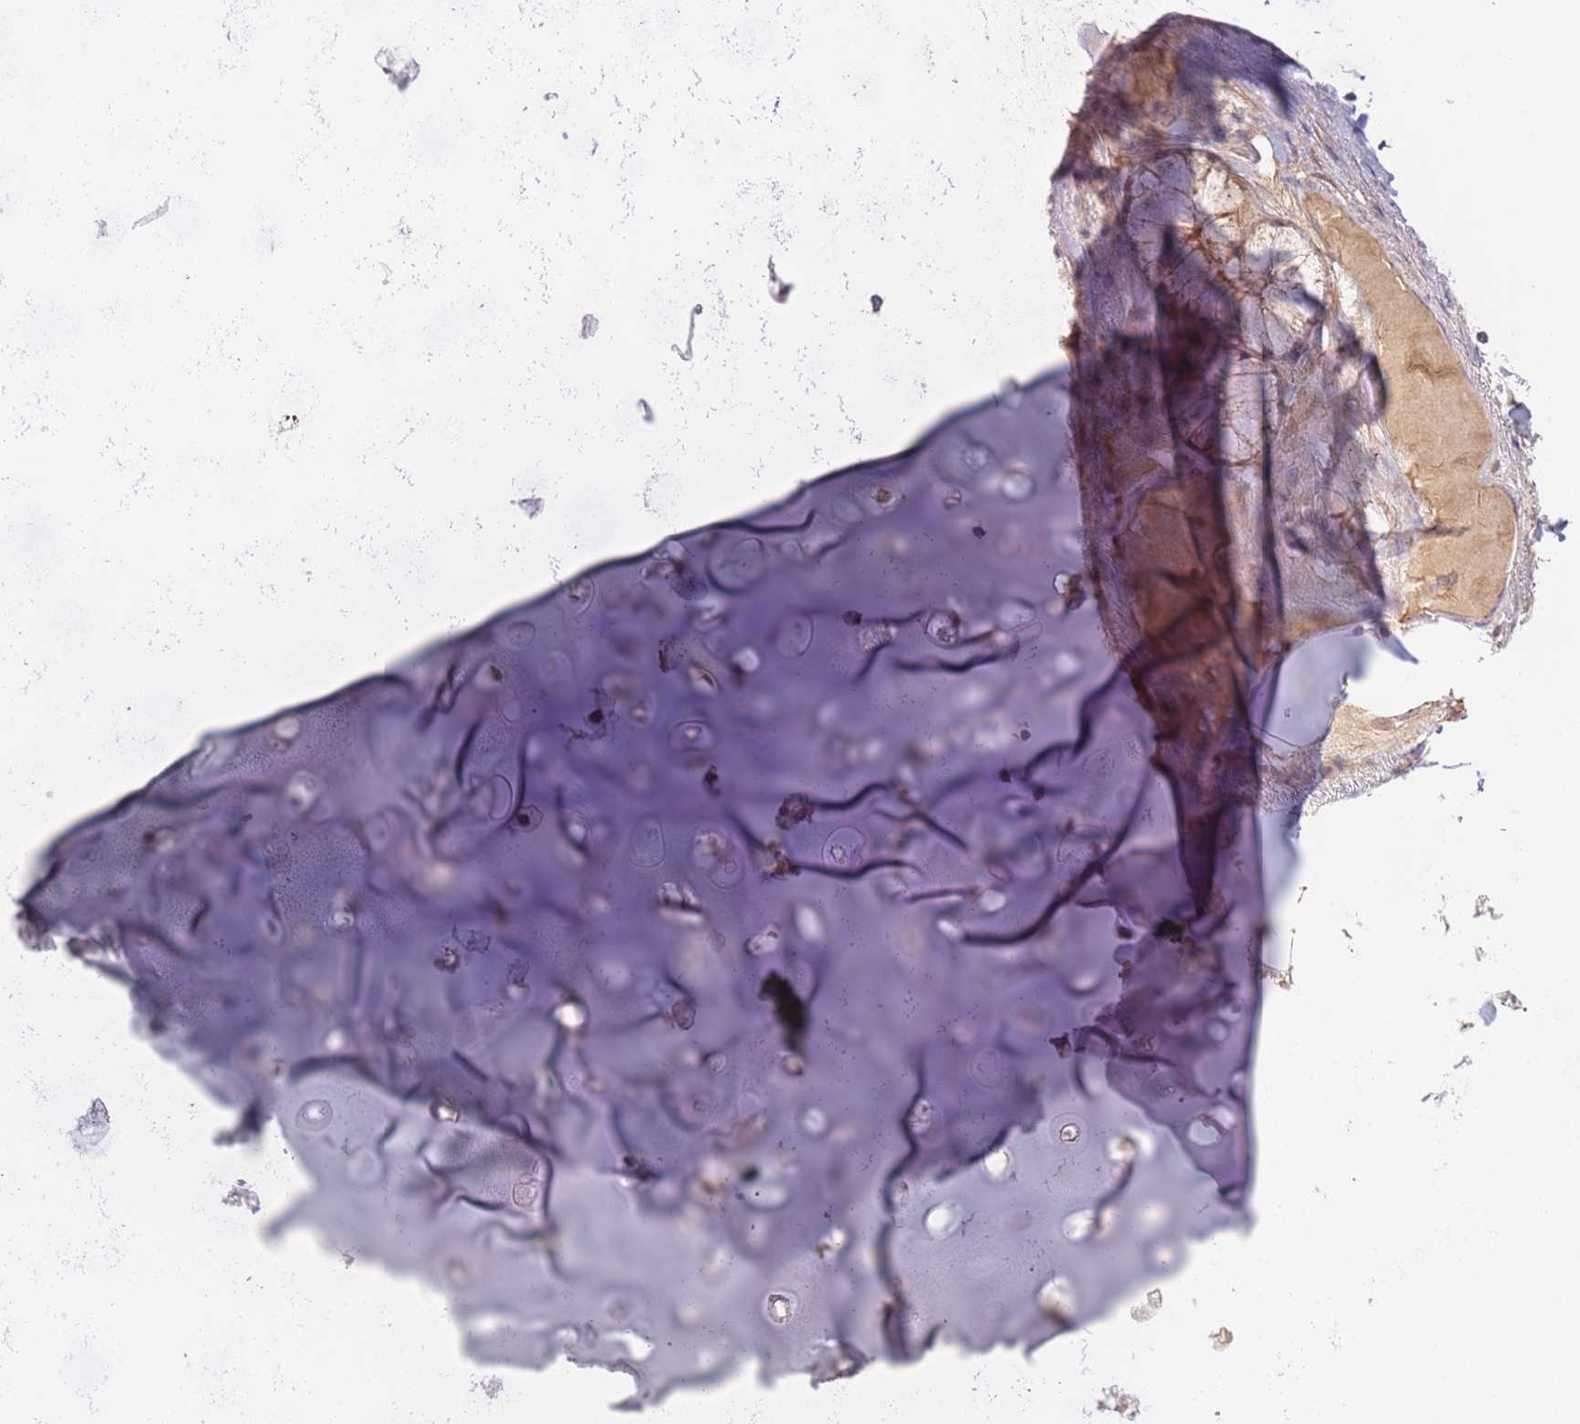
{"staining": {"intensity": "negative", "quantity": "none", "location": "none"}, "tissue": "soft tissue", "cell_type": "Chondrocytes", "image_type": "normal", "snomed": [{"axis": "morphology", "description": "Normal tissue, NOS"}, {"axis": "topography", "description": "Cartilage tissue"}, {"axis": "topography", "description": "Bronchus"}], "caption": "This is an immunohistochemistry photomicrograph of benign human soft tissue. There is no staining in chondrocytes.", "gene": "SAV1", "patient": {"sex": "male", "age": 56}}